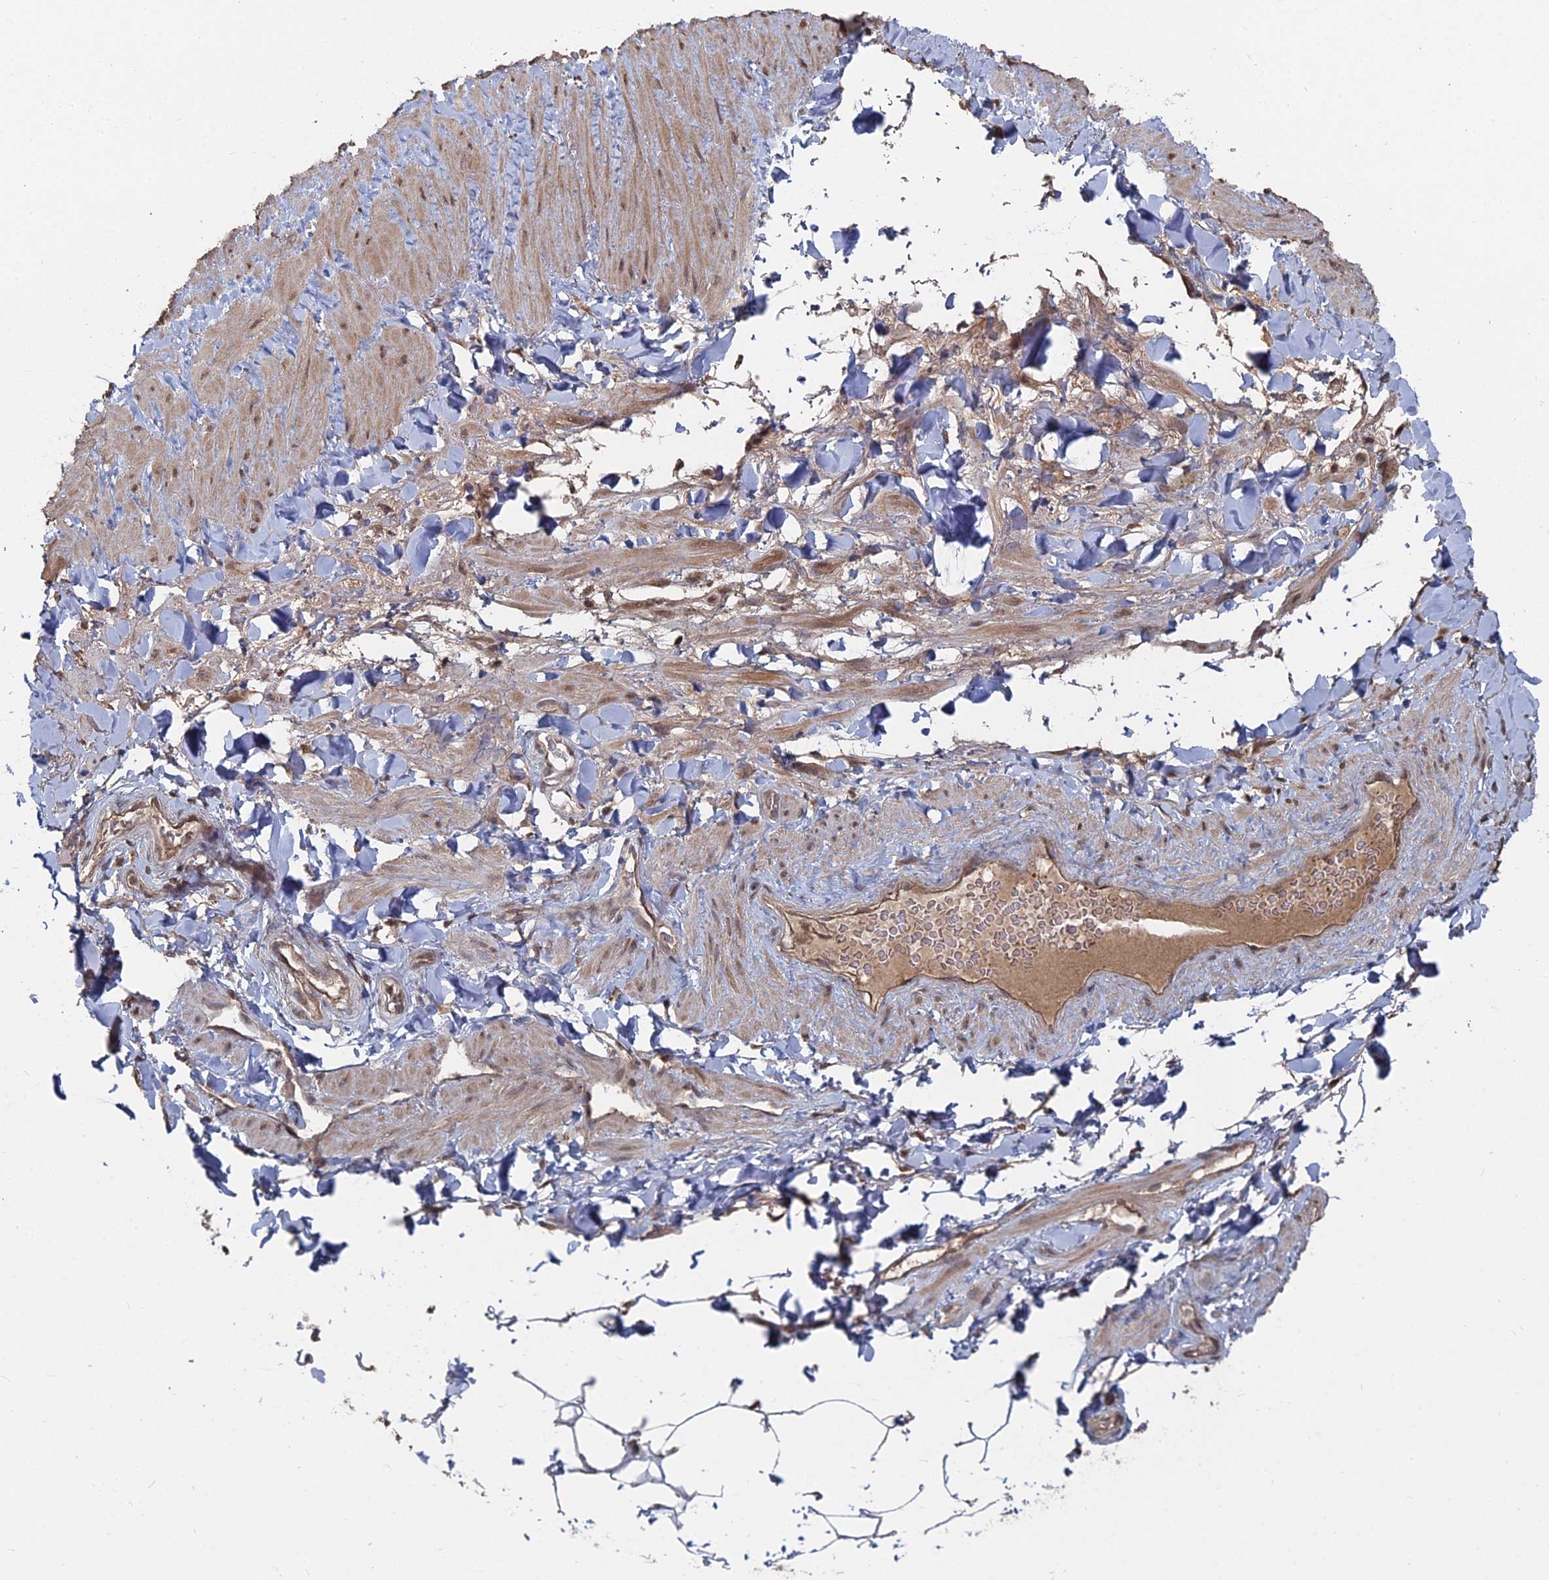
{"staining": {"intensity": "weak", "quantity": ">75%", "location": "cytoplasmic/membranous,nuclear"}, "tissue": "adipose tissue", "cell_type": "Adipocytes", "image_type": "normal", "snomed": [{"axis": "morphology", "description": "Normal tissue, NOS"}, {"axis": "topography", "description": "Soft tissue"}, {"axis": "topography", "description": "Vascular tissue"}], "caption": "Immunohistochemistry (IHC) (DAB (3,3'-diaminobenzidine)) staining of unremarkable adipose tissue demonstrates weak cytoplasmic/membranous,nuclear protein staining in approximately >75% of adipocytes. (brown staining indicates protein expression, while blue staining denotes nuclei).", "gene": "CCNP", "patient": {"sex": "male", "age": 54}}